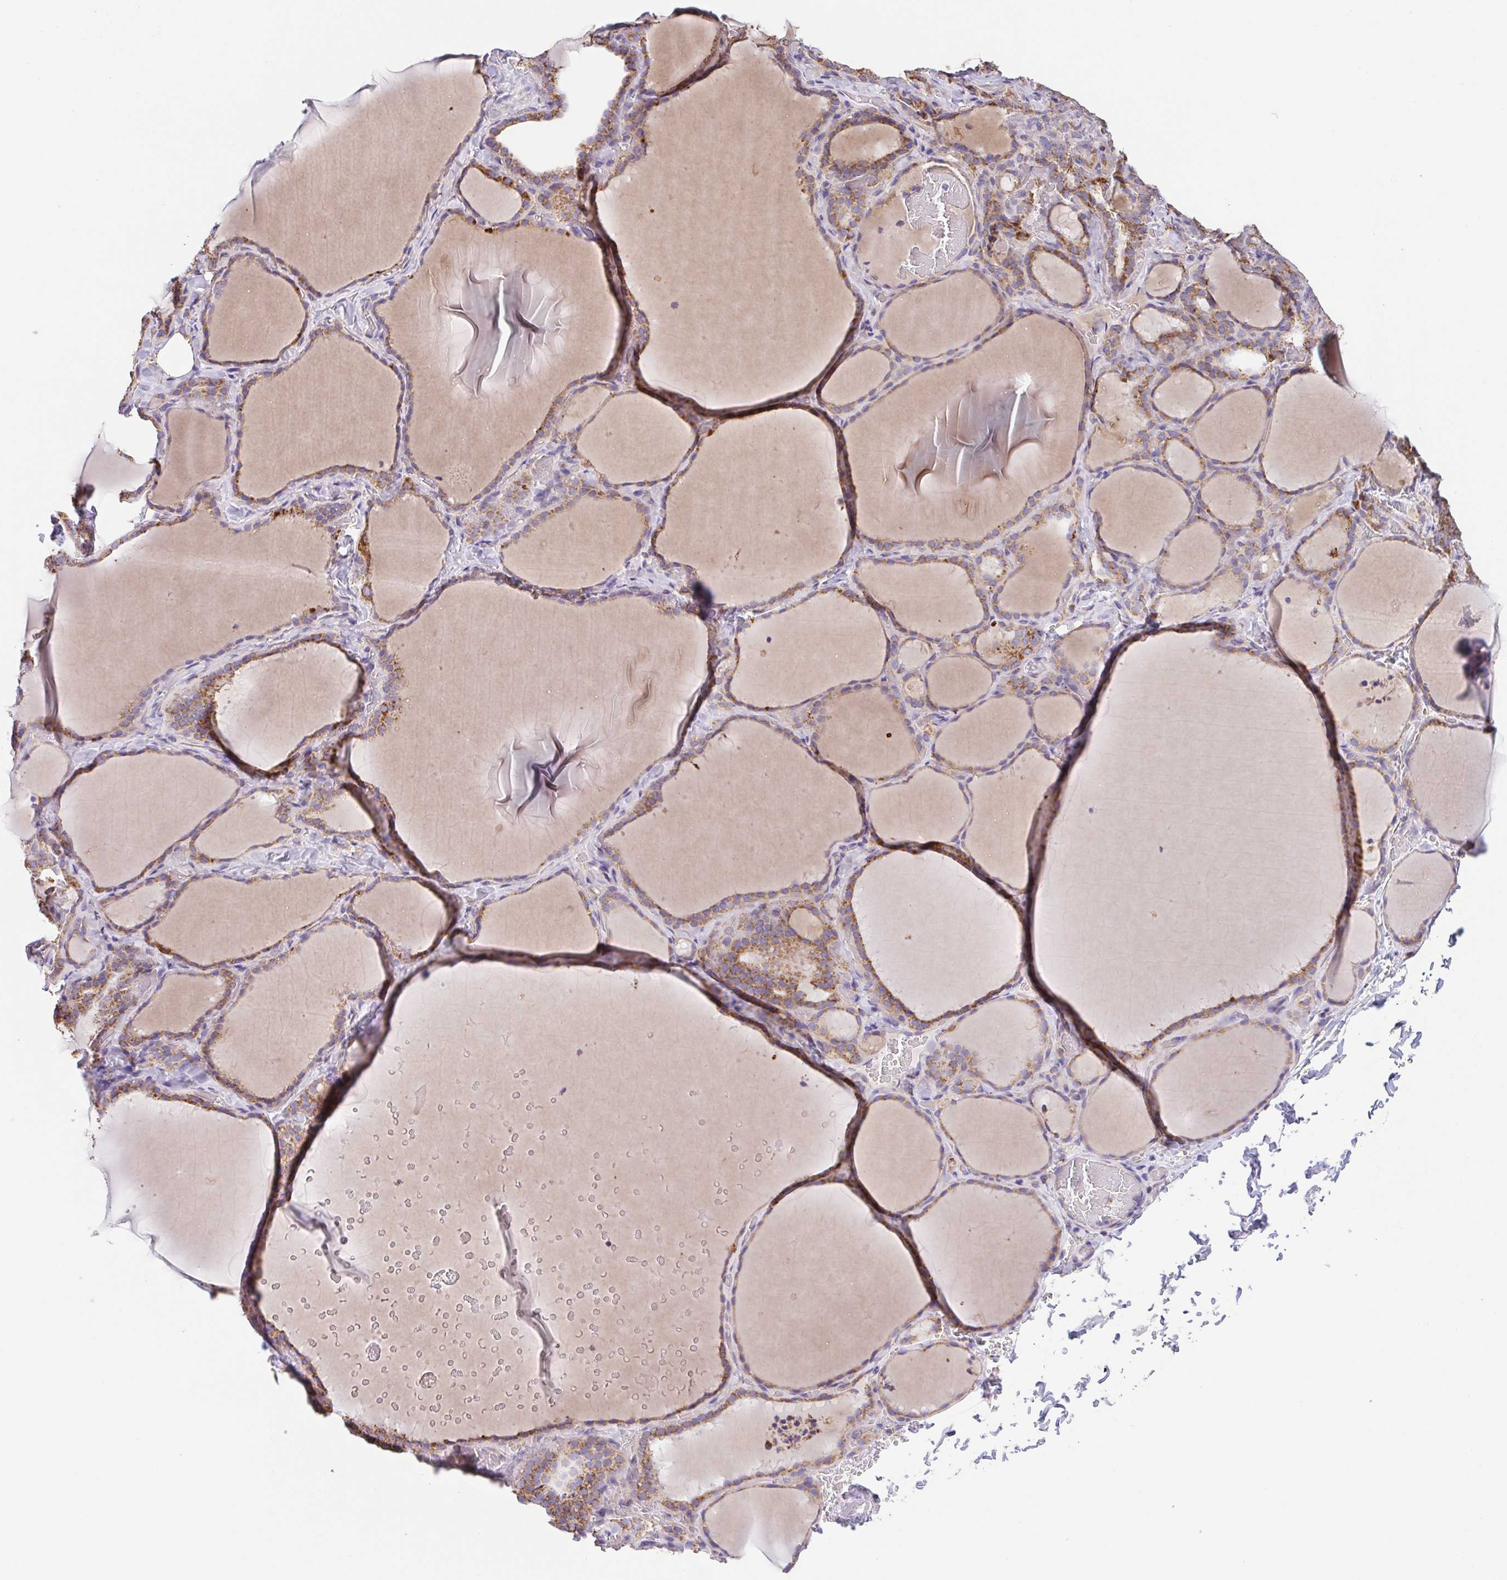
{"staining": {"intensity": "moderate", "quantity": ">75%", "location": "cytoplasmic/membranous"}, "tissue": "thyroid gland", "cell_type": "Glandular cells", "image_type": "normal", "snomed": [{"axis": "morphology", "description": "Normal tissue, NOS"}, {"axis": "topography", "description": "Thyroid gland"}], "caption": "A medium amount of moderate cytoplasmic/membranous positivity is appreciated in about >75% of glandular cells in benign thyroid gland.", "gene": "GINM1", "patient": {"sex": "female", "age": 22}}